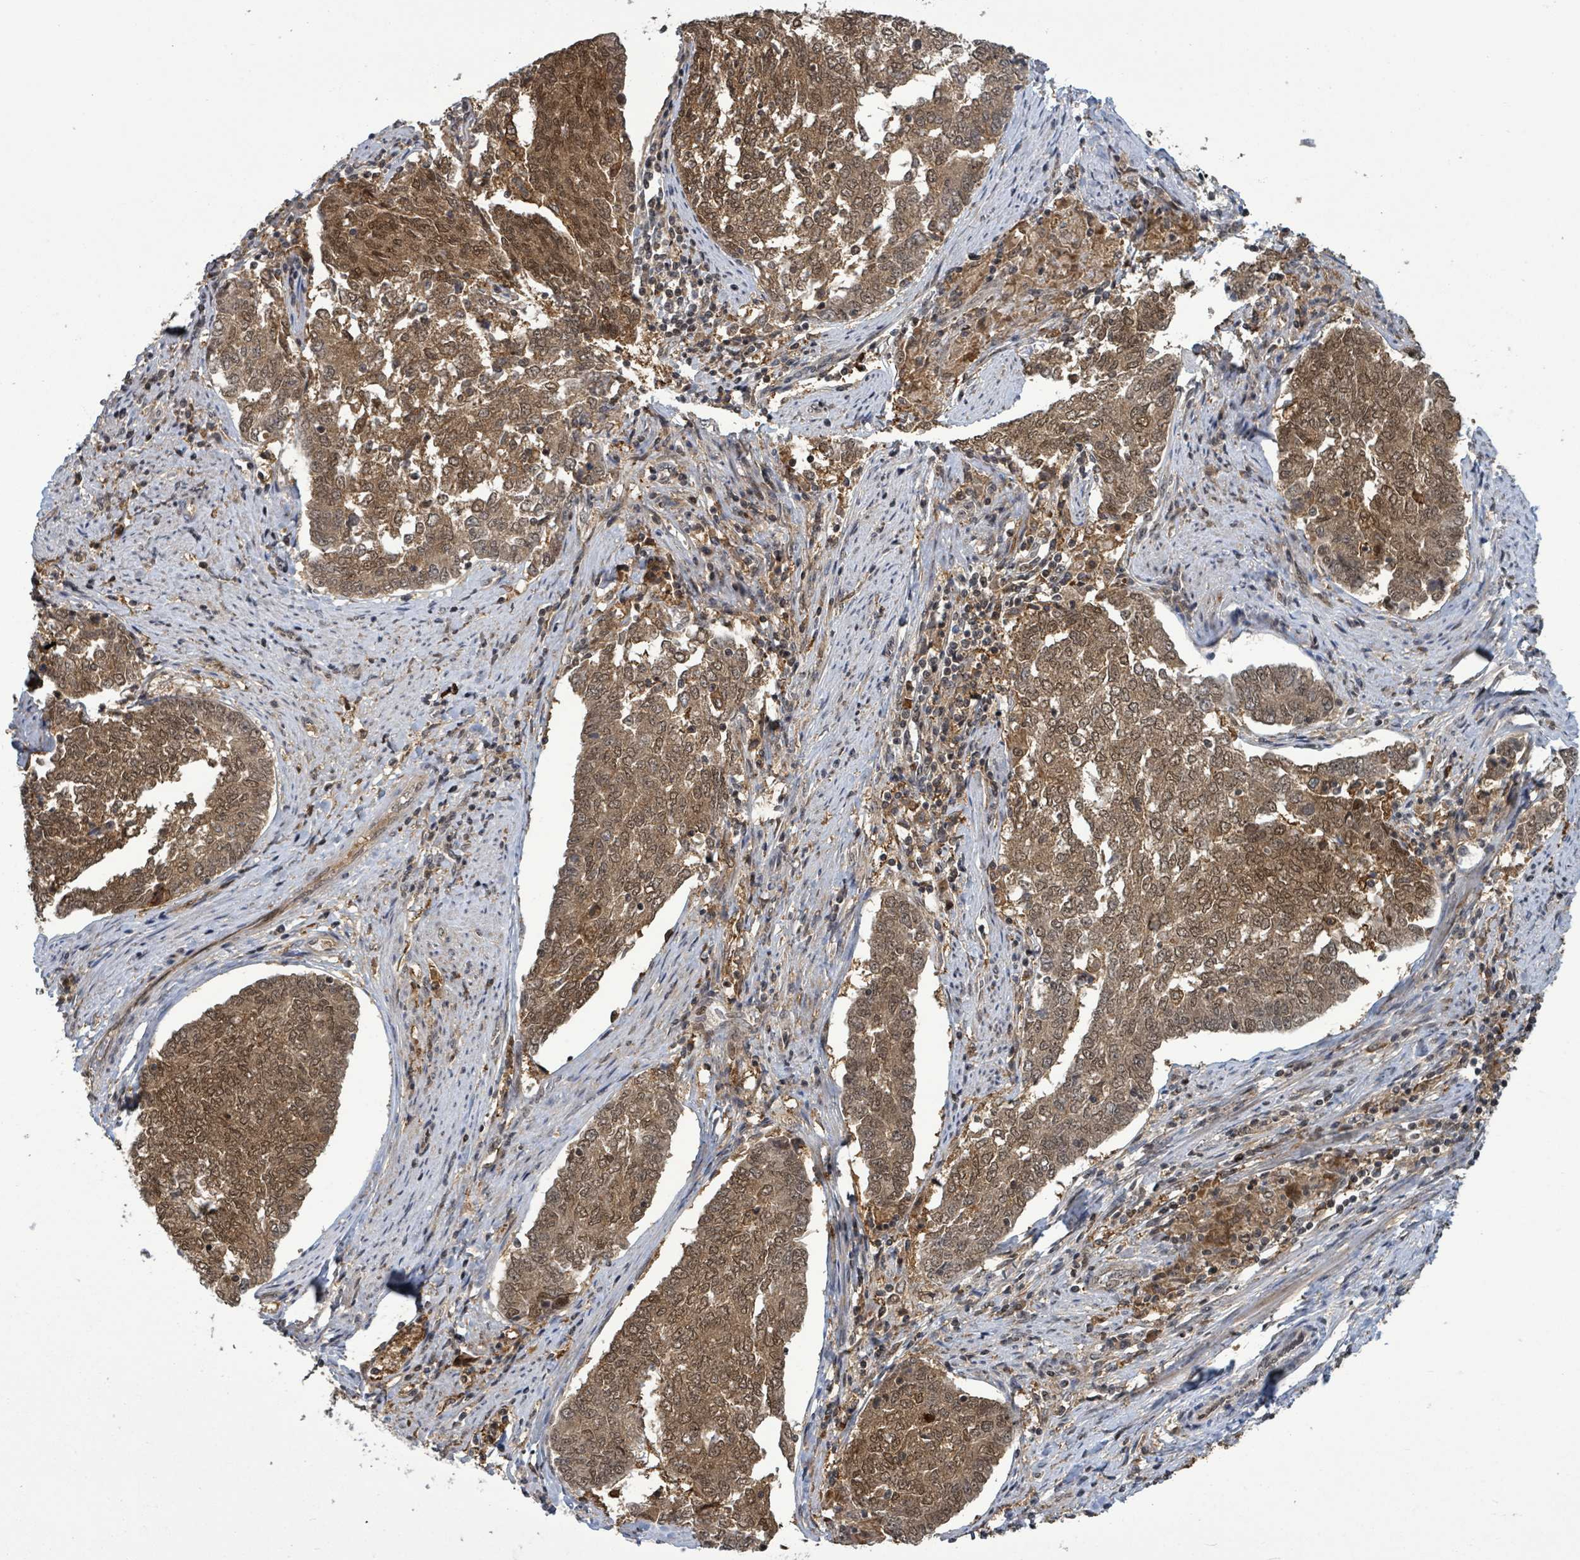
{"staining": {"intensity": "moderate", "quantity": ">75%", "location": "cytoplasmic/membranous,nuclear"}, "tissue": "endometrial cancer", "cell_type": "Tumor cells", "image_type": "cancer", "snomed": [{"axis": "morphology", "description": "Adenocarcinoma, NOS"}, {"axis": "topography", "description": "Endometrium"}], "caption": "The immunohistochemical stain shows moderate cytoplasmic/membranous and nuclear expression in tumor cells of endometrial adenocarcinoma tissue.", "gene": "FBXO6", "patient": {"sex": "female", "age": 80}}